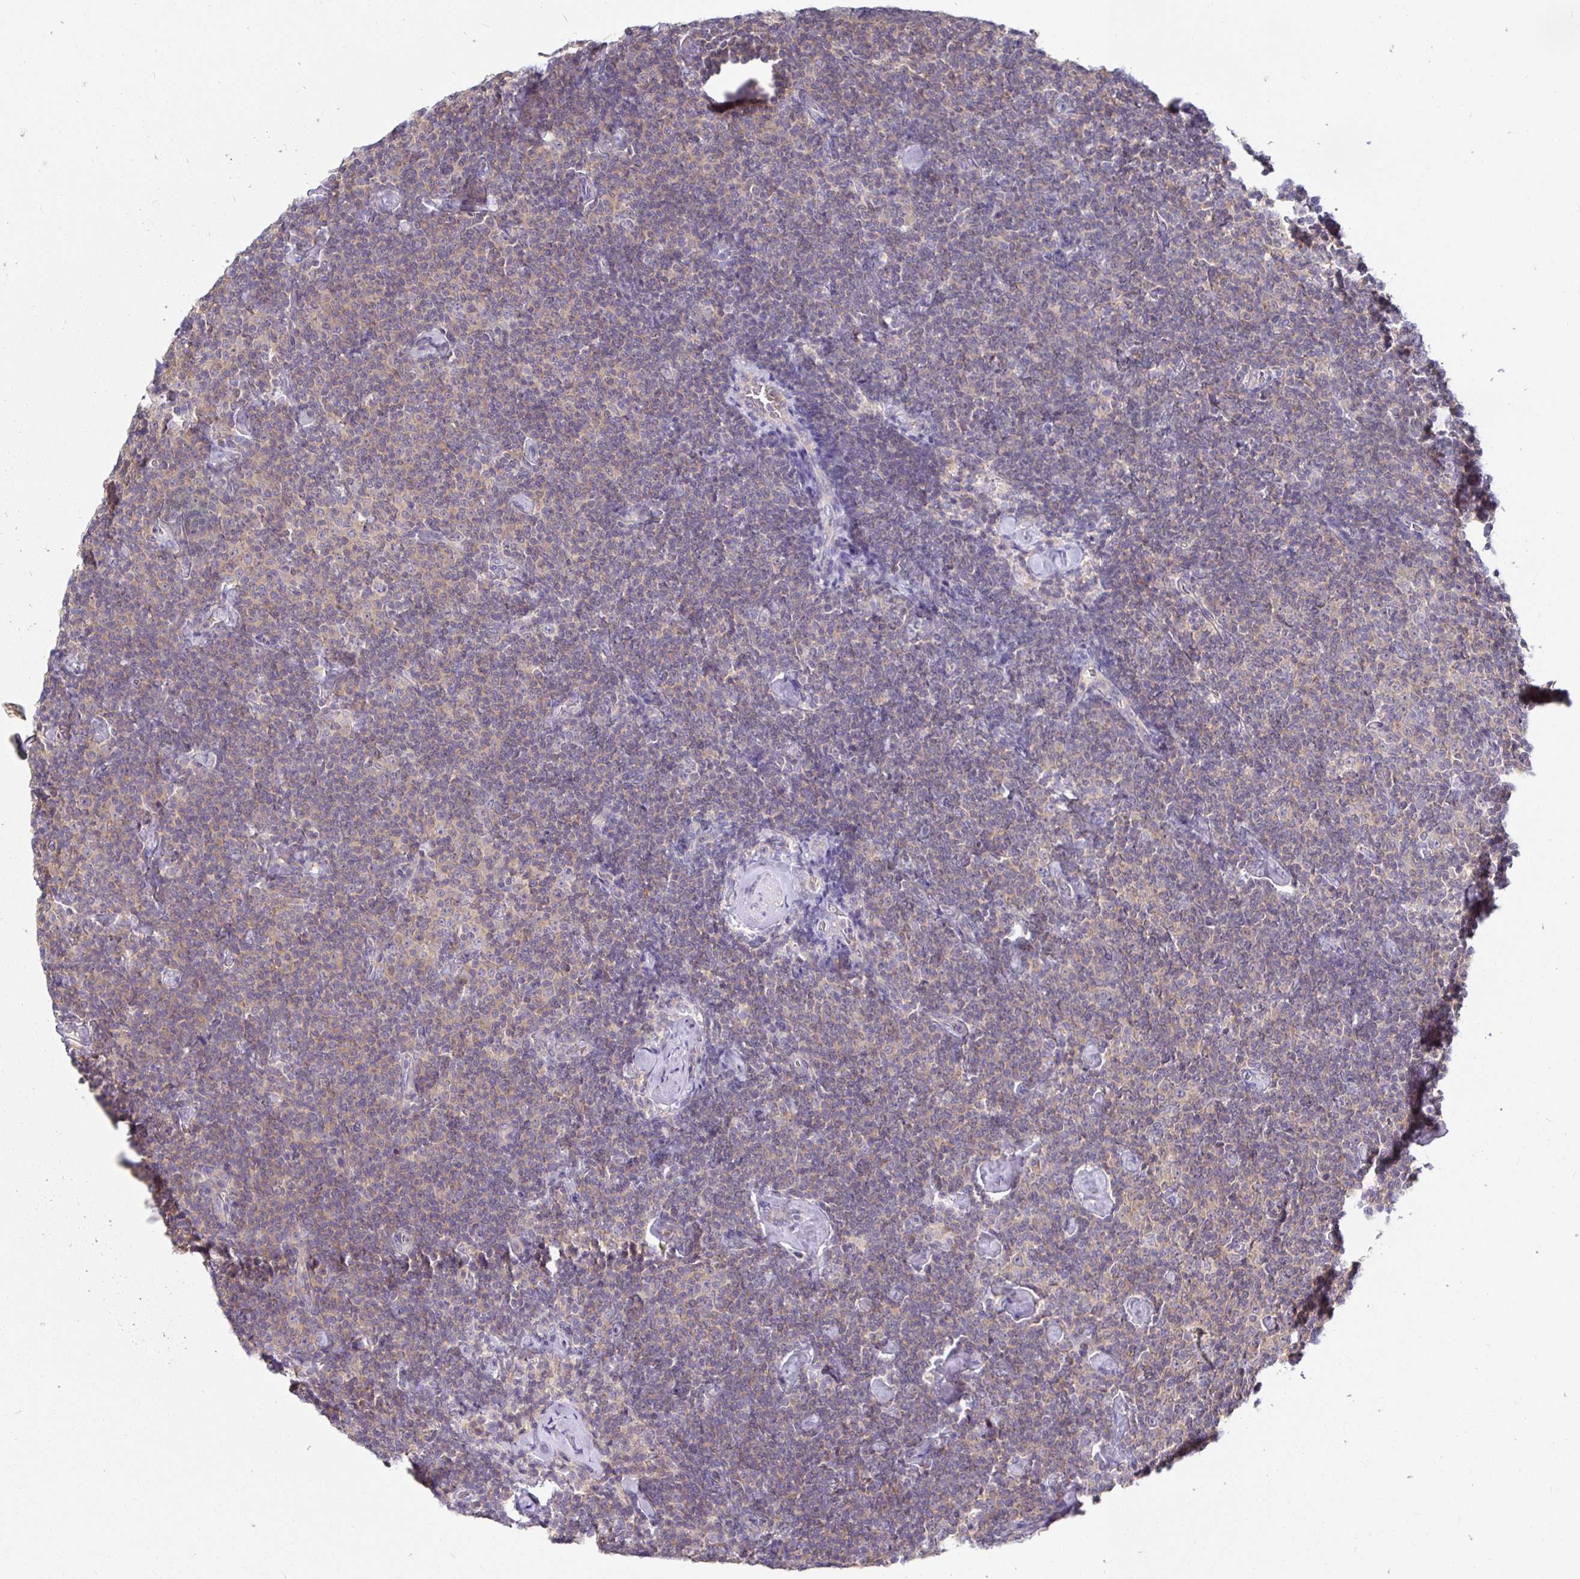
{"staining": {"intensity": "negative", "quantity": "none", "location": "none"}, "tissue": "lymphoma", "cell_type": "Tumor cells", "image_type": "cancer", "snomed": [{"axis": "morphology", "description": "Malignant lymphoma, non-Hodgkin's type, Low grade"}, {"axis": "topography", "description": "Lymph node"}], "caption": "IHC image of low-grade malignant lymphoma, non-Hodgkin's type stained for a protein (brown), which displays no expression in tumor cells.", "gene": "KIF21A", "patient": {"sex": "male", "age": 81}}